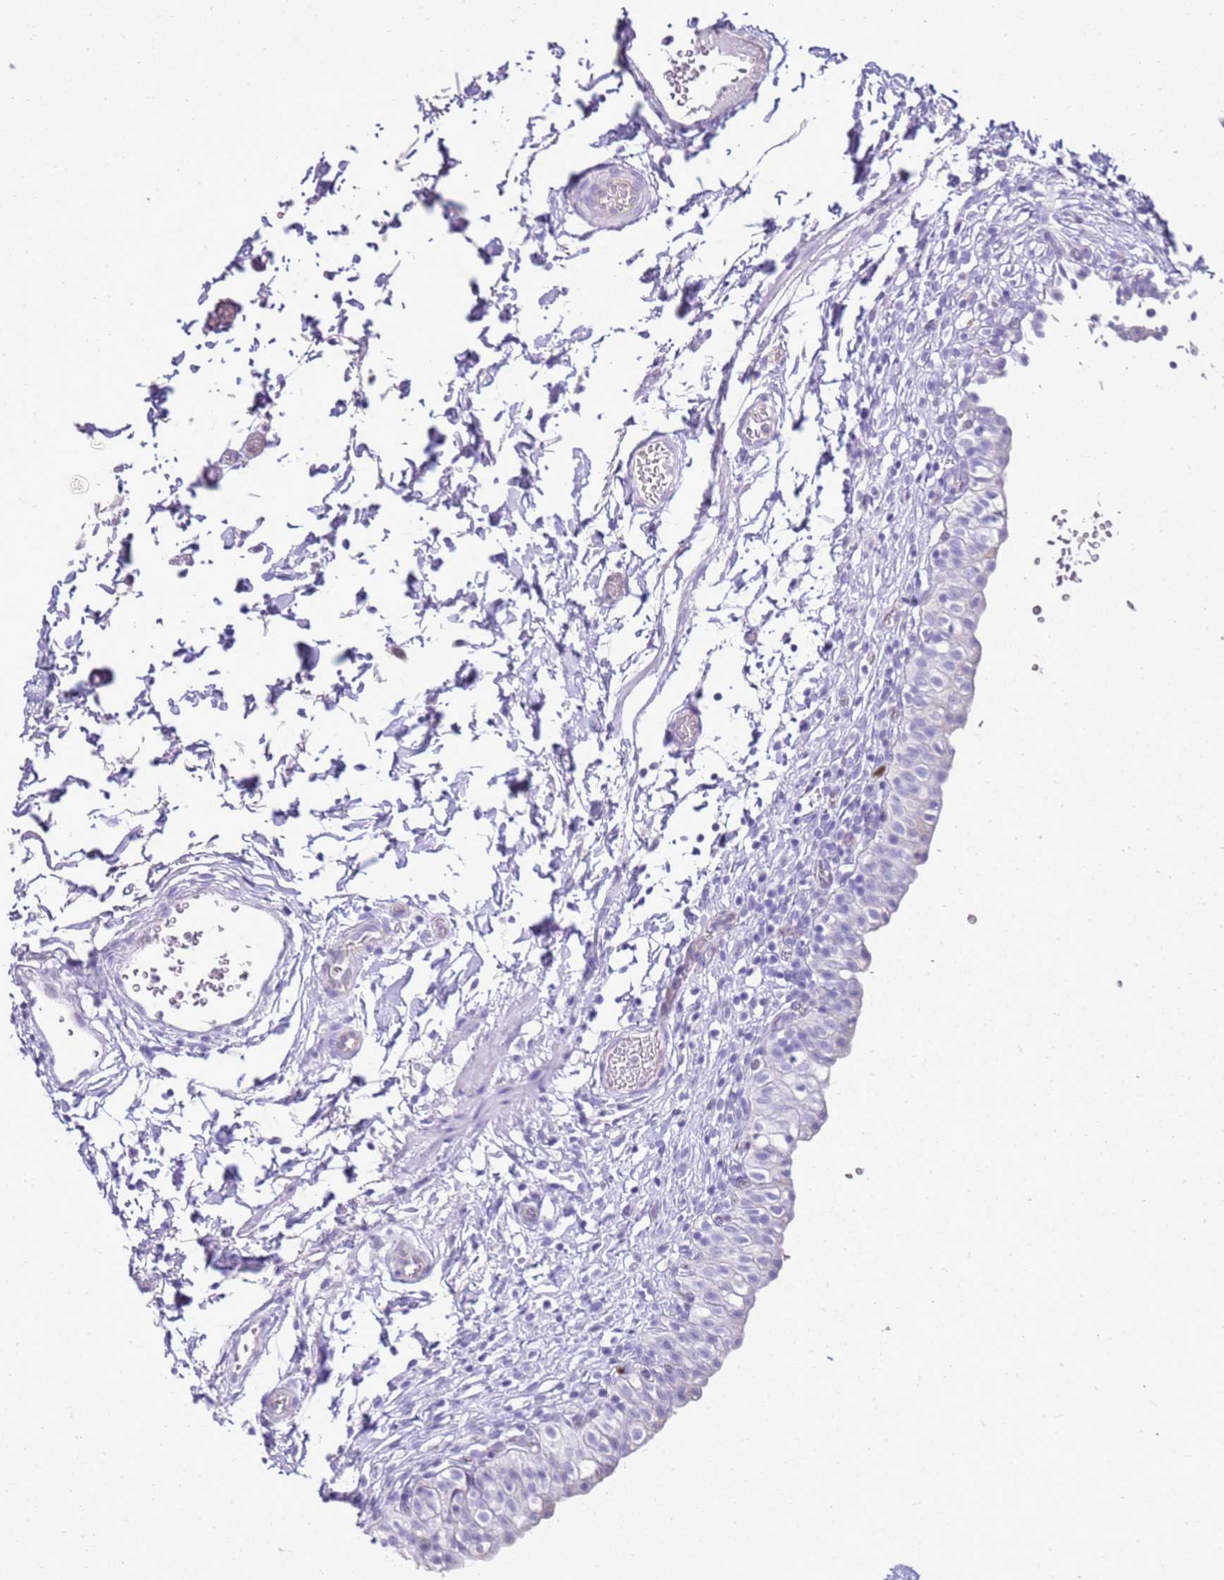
{"staining": {"intensity": "negative", "quantity": "none", "location": "none"}, "tissue": "urinary bladder", "cell_type": "Urothelial cells", "image_type": "normal", "snomed": [{"axis": "morphology", "description": "Normal tissue, NOS"}, {"axis": "topography", "description": "Urinary bladder"}, {"axis": "topography", "description": "Peripheral nerve tissue"}], "caption": "This is a photomicrograph of IHC staining of benign urinary bladder, which shows no positivity in urothelial cells. (Stains: DAB IHC with hematoxylin counter stain, Microscopy: brightfield microscopy at high magnification).", "gene": "SULT1E1", "patient": {"sex": "male", "age": 55}}